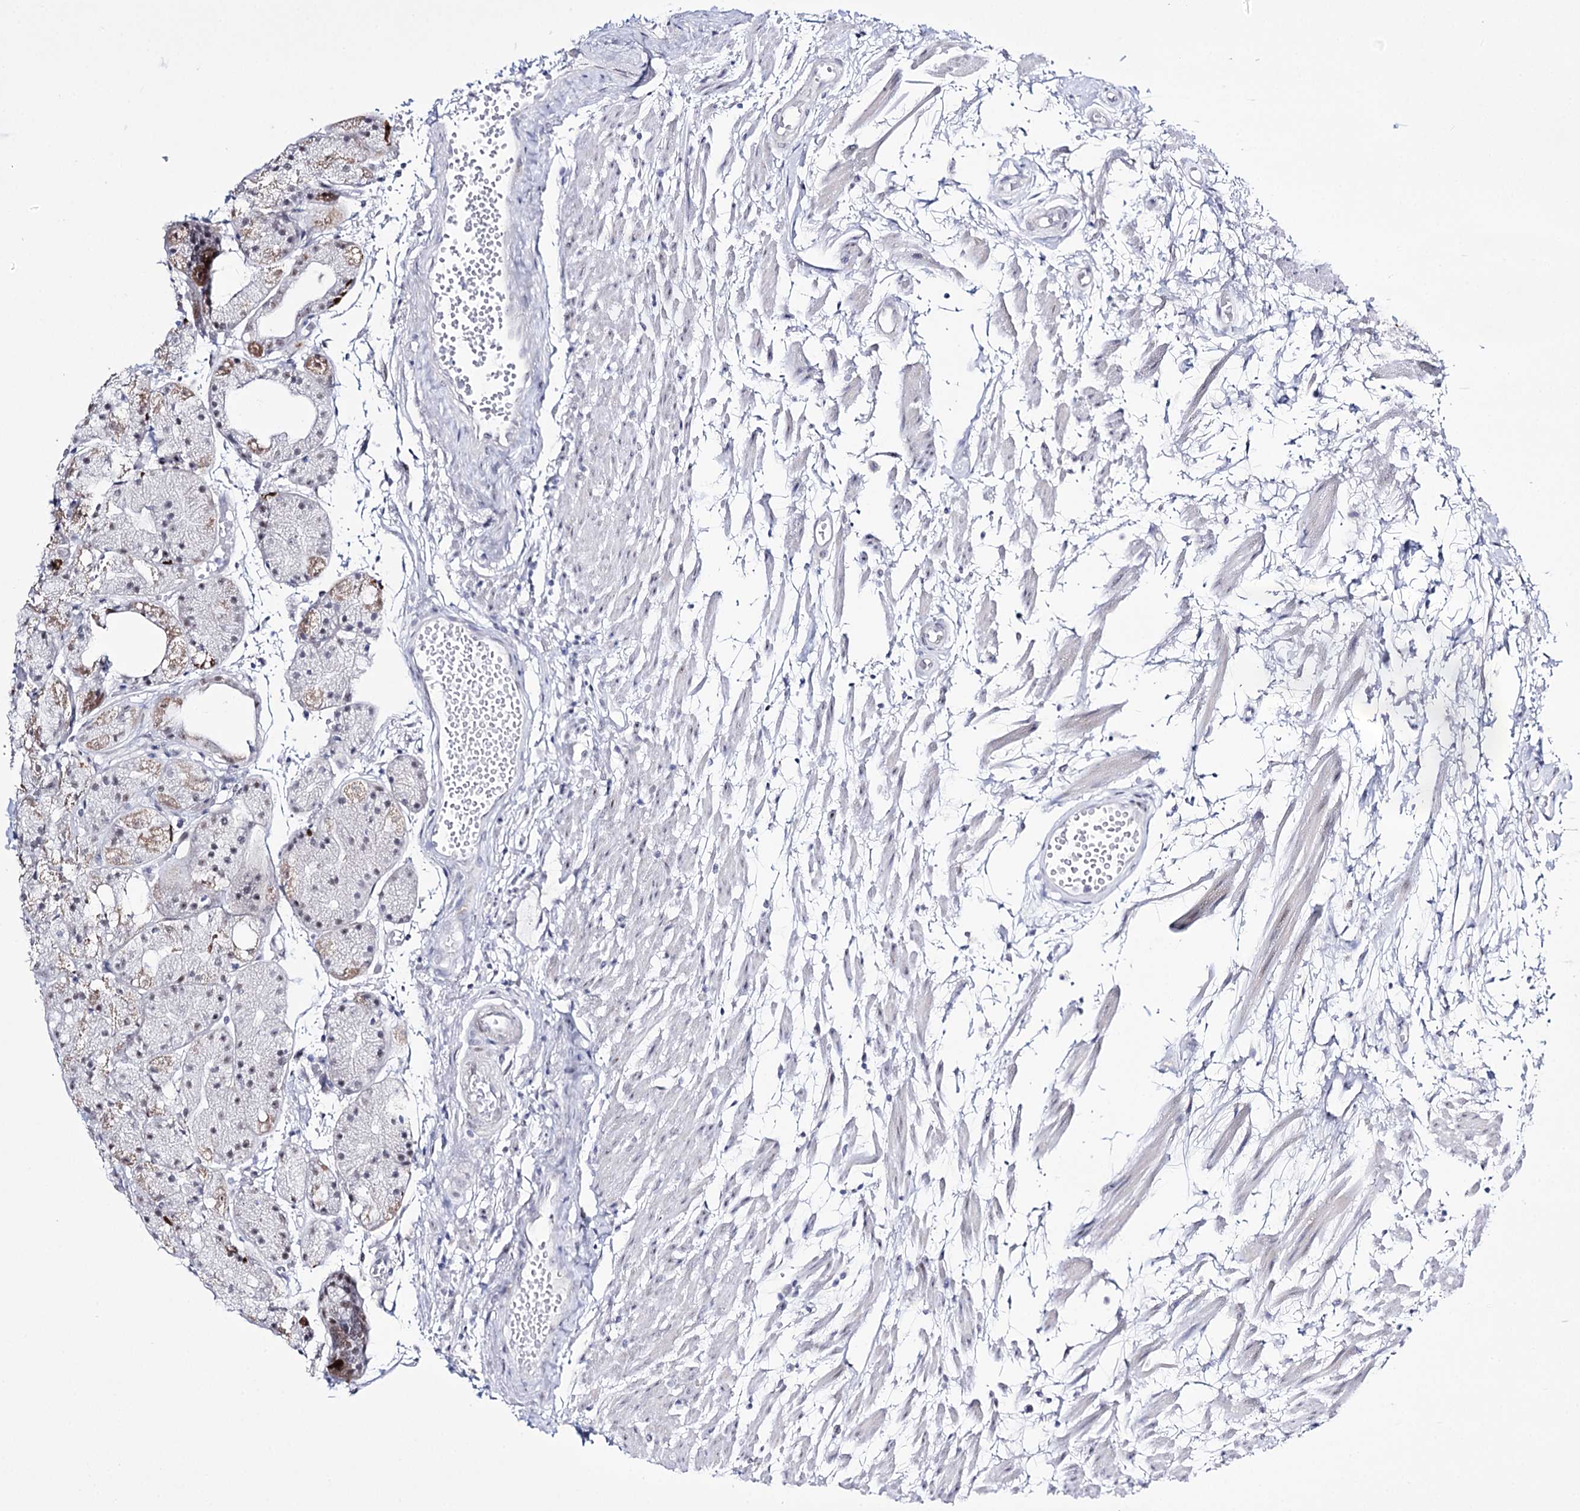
{"staining": {"intensity": "moderate", "quantity": "<25%", "location": "cytoplasmic/membranous"}, "tissue": "stomach", "cell_type": "Glandular cells", "image_type": "normal", "snomed": [{"axis": "morphology", "description": "Normal tissue, NOS"}, {"axis": "topography", "description": "Stomach, upper"}], "caption": "Human stomach stained for a protein (brown) reveals moderate cytoplasmic/membranous positive expression in approximately <25% of glandular cells.", "gene": "RBM15B", "patient": {"sex": "male", "age": 72}}